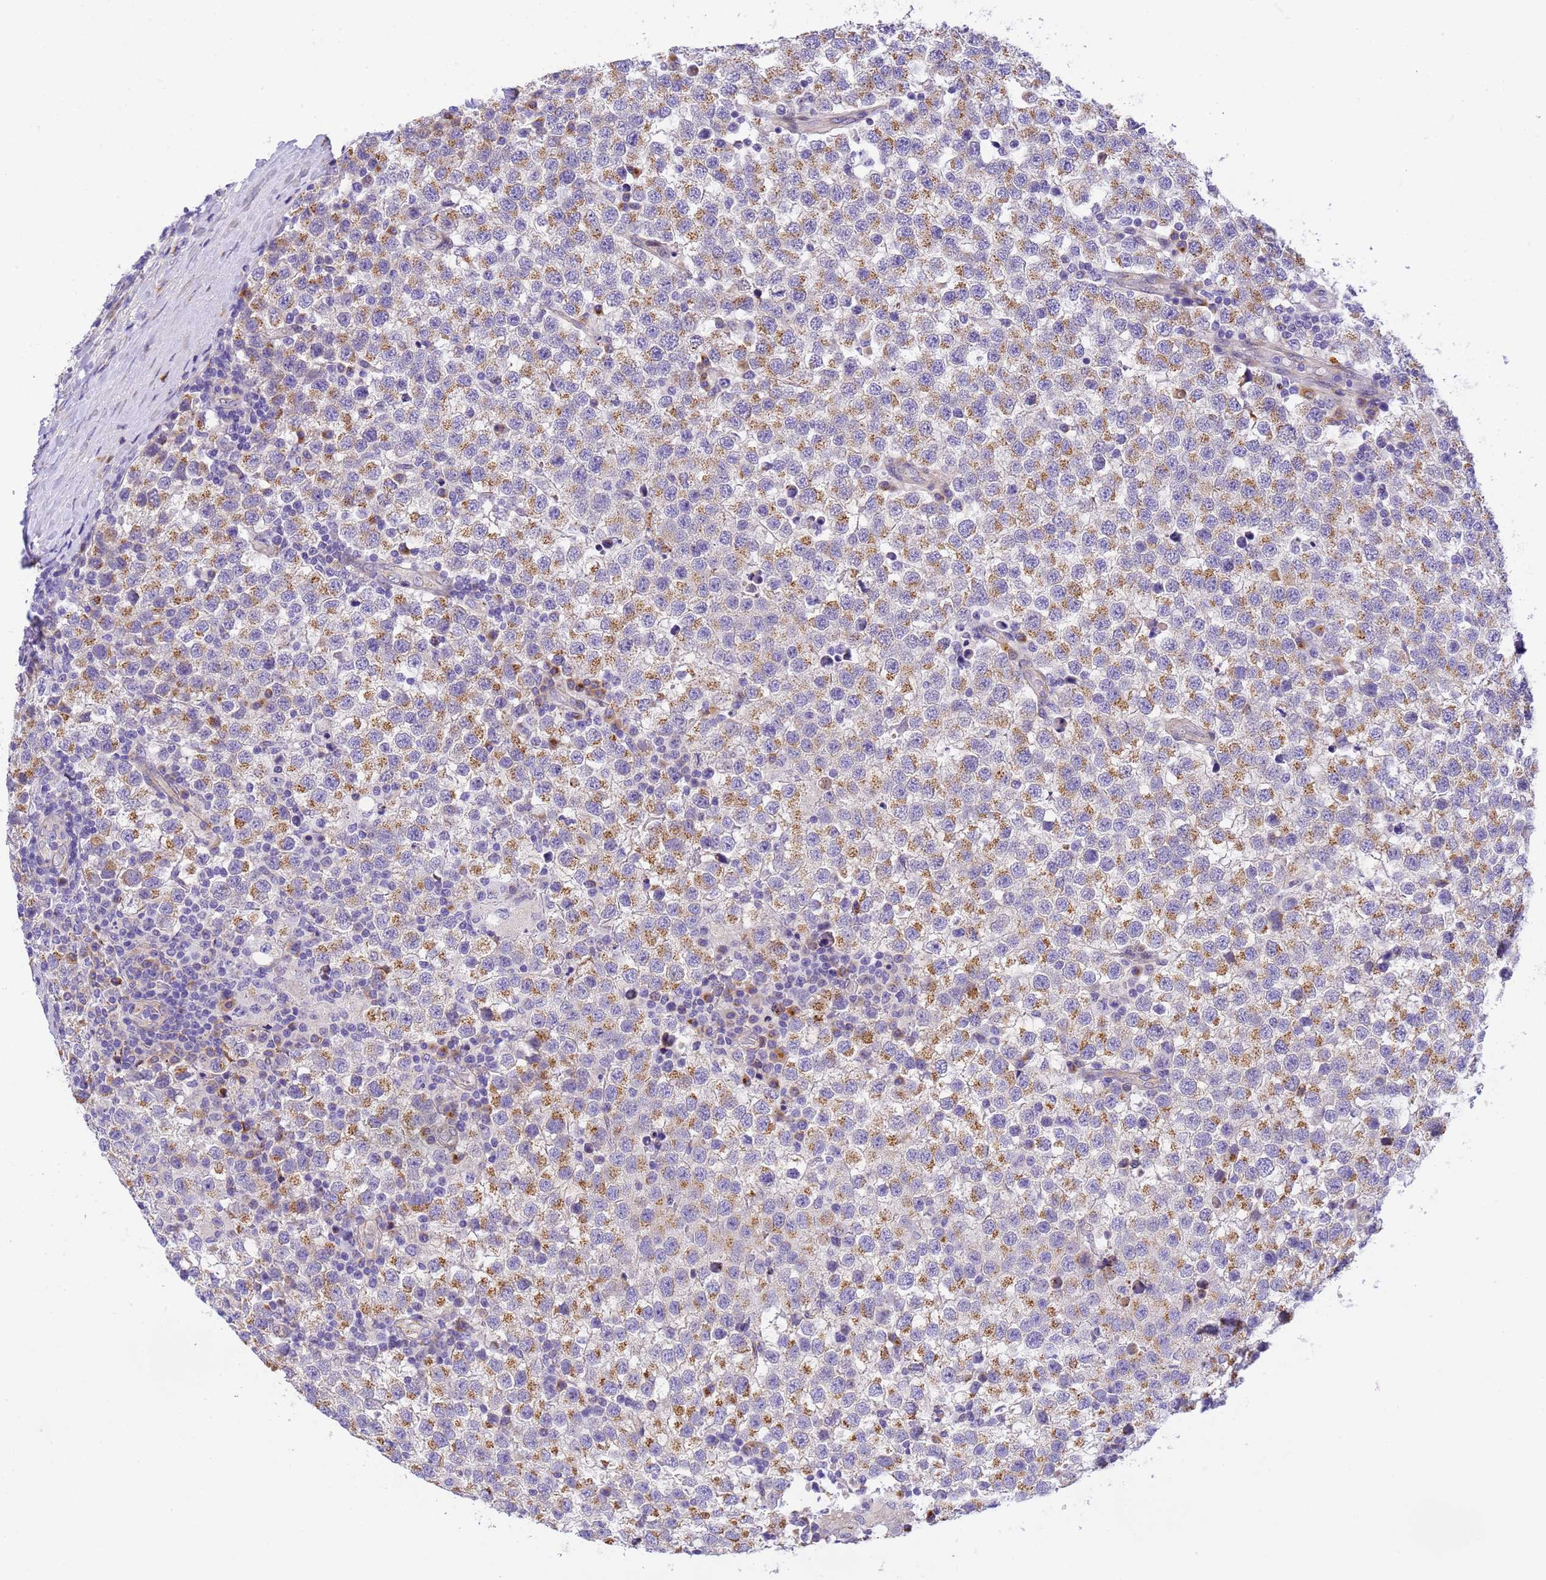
{"staining": {"intensity": "moderate", "quantity": ">75%", "location": "cytoplasmic/membranous"}, "tissue": "testis cancer", "cell_type": "Tumor cells", "image_type": "cancer", "snomed": [{"axis": "morphology", "description": "Seminoma, NOS"}, {"axis": "topography", "description": "Testis"}], "caption": "Protein staining exhibits moderate cytoplasmic/membranous staining in about >75% of tumor cells in testis seminoma.", "gene": "RHBDD3", "patient": {"sex": "male", "age": 34}}